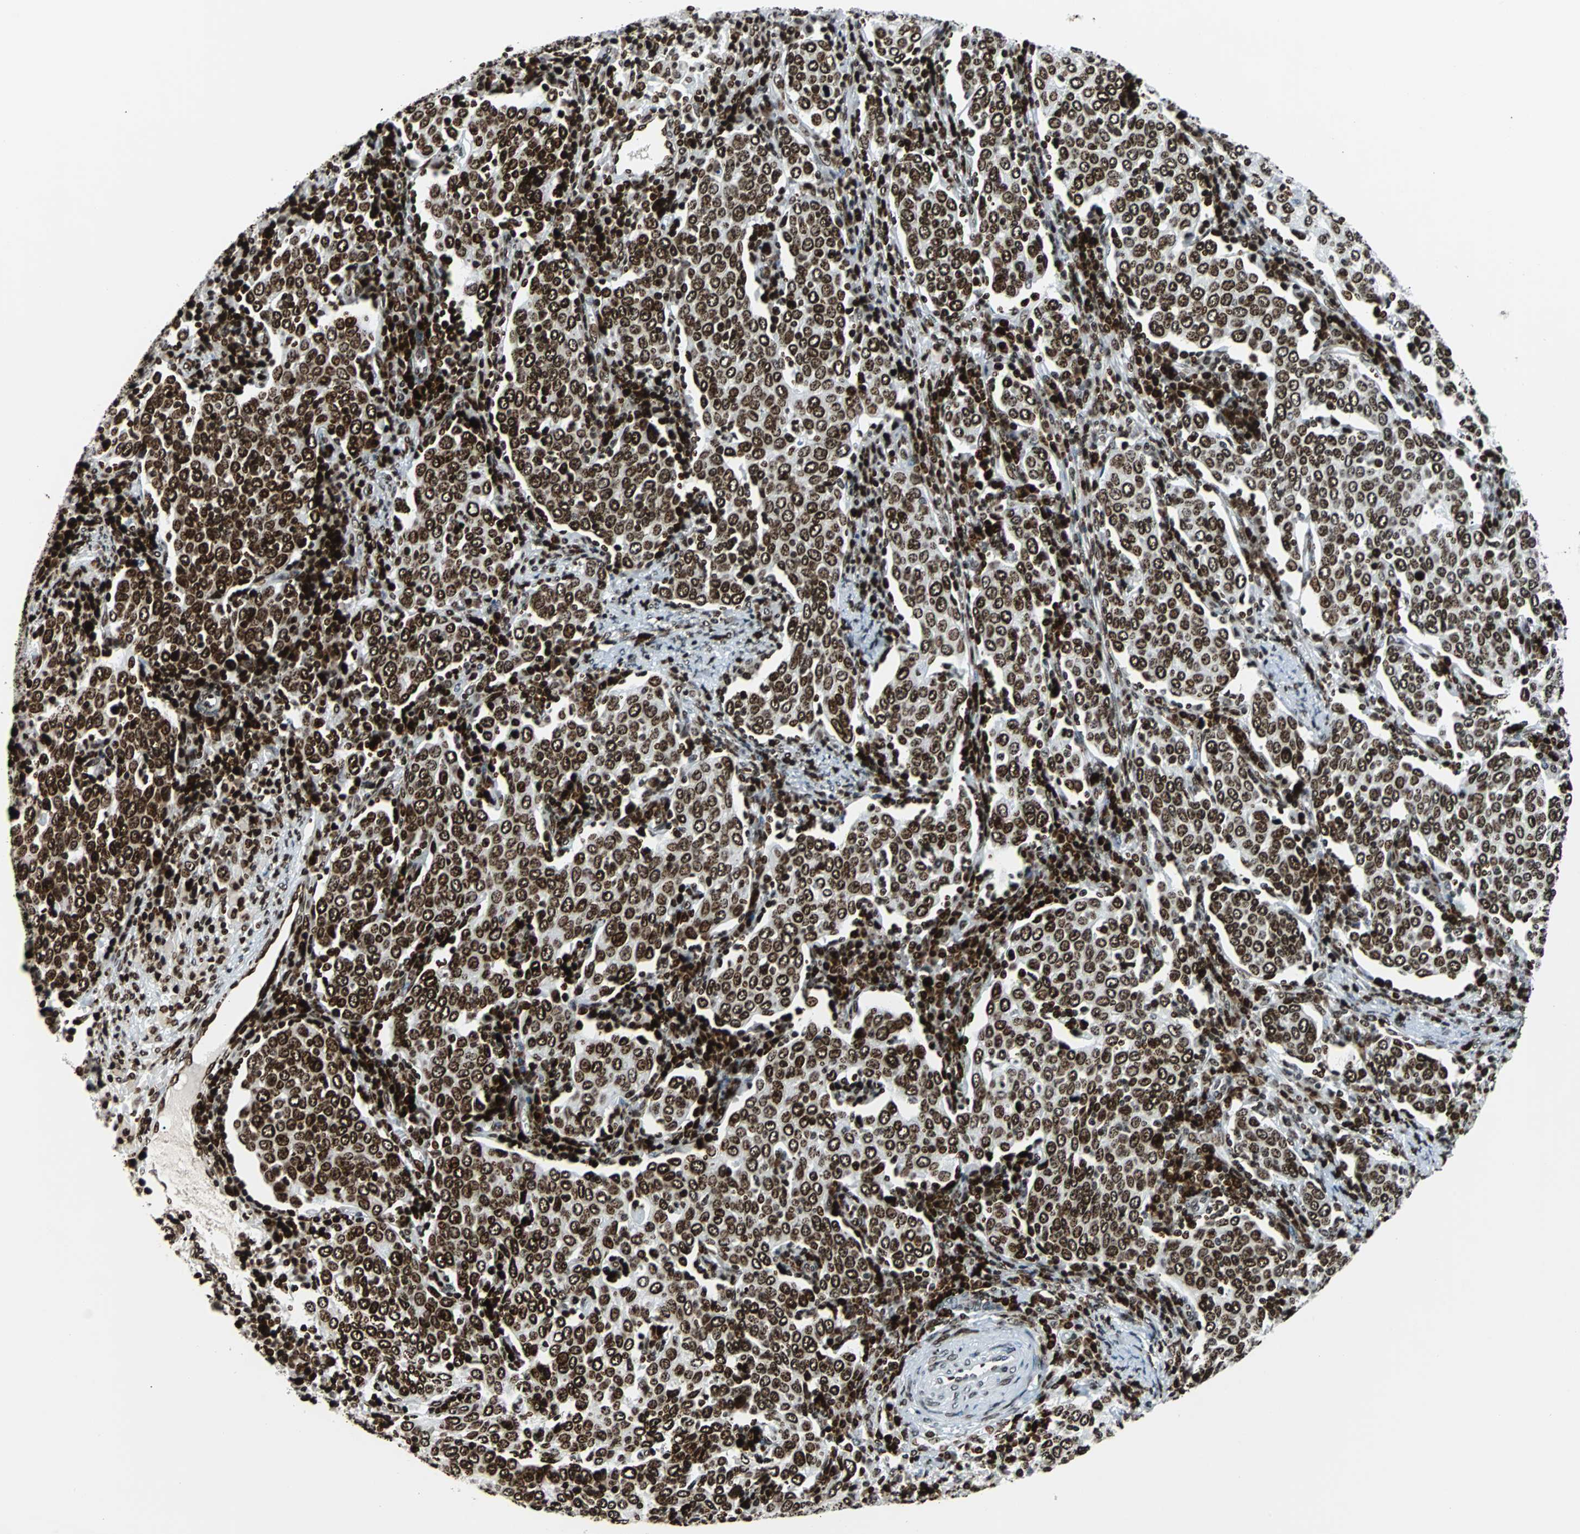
{"staining": {"intensity": "strong", "quantity": ">75%", "location": "nuclear"}, "tissue": "cervical cancer", "cell_type": "Tumor cells", "image_type": "cancer", "snomed": [{"axis": "morphology", "description": "Squamous cell carcinoma, NOS"}, {"axis": "topography", "description": "Cervix"}], "caption": "Immunohistochemical staining of human cervical squamous cell carcinoma reveals high levels of strong nuclear protein staining in approximately >75% of tumor cells.", "gene": "ZNF131", "patient": {"sex": "female", "age": 40}}